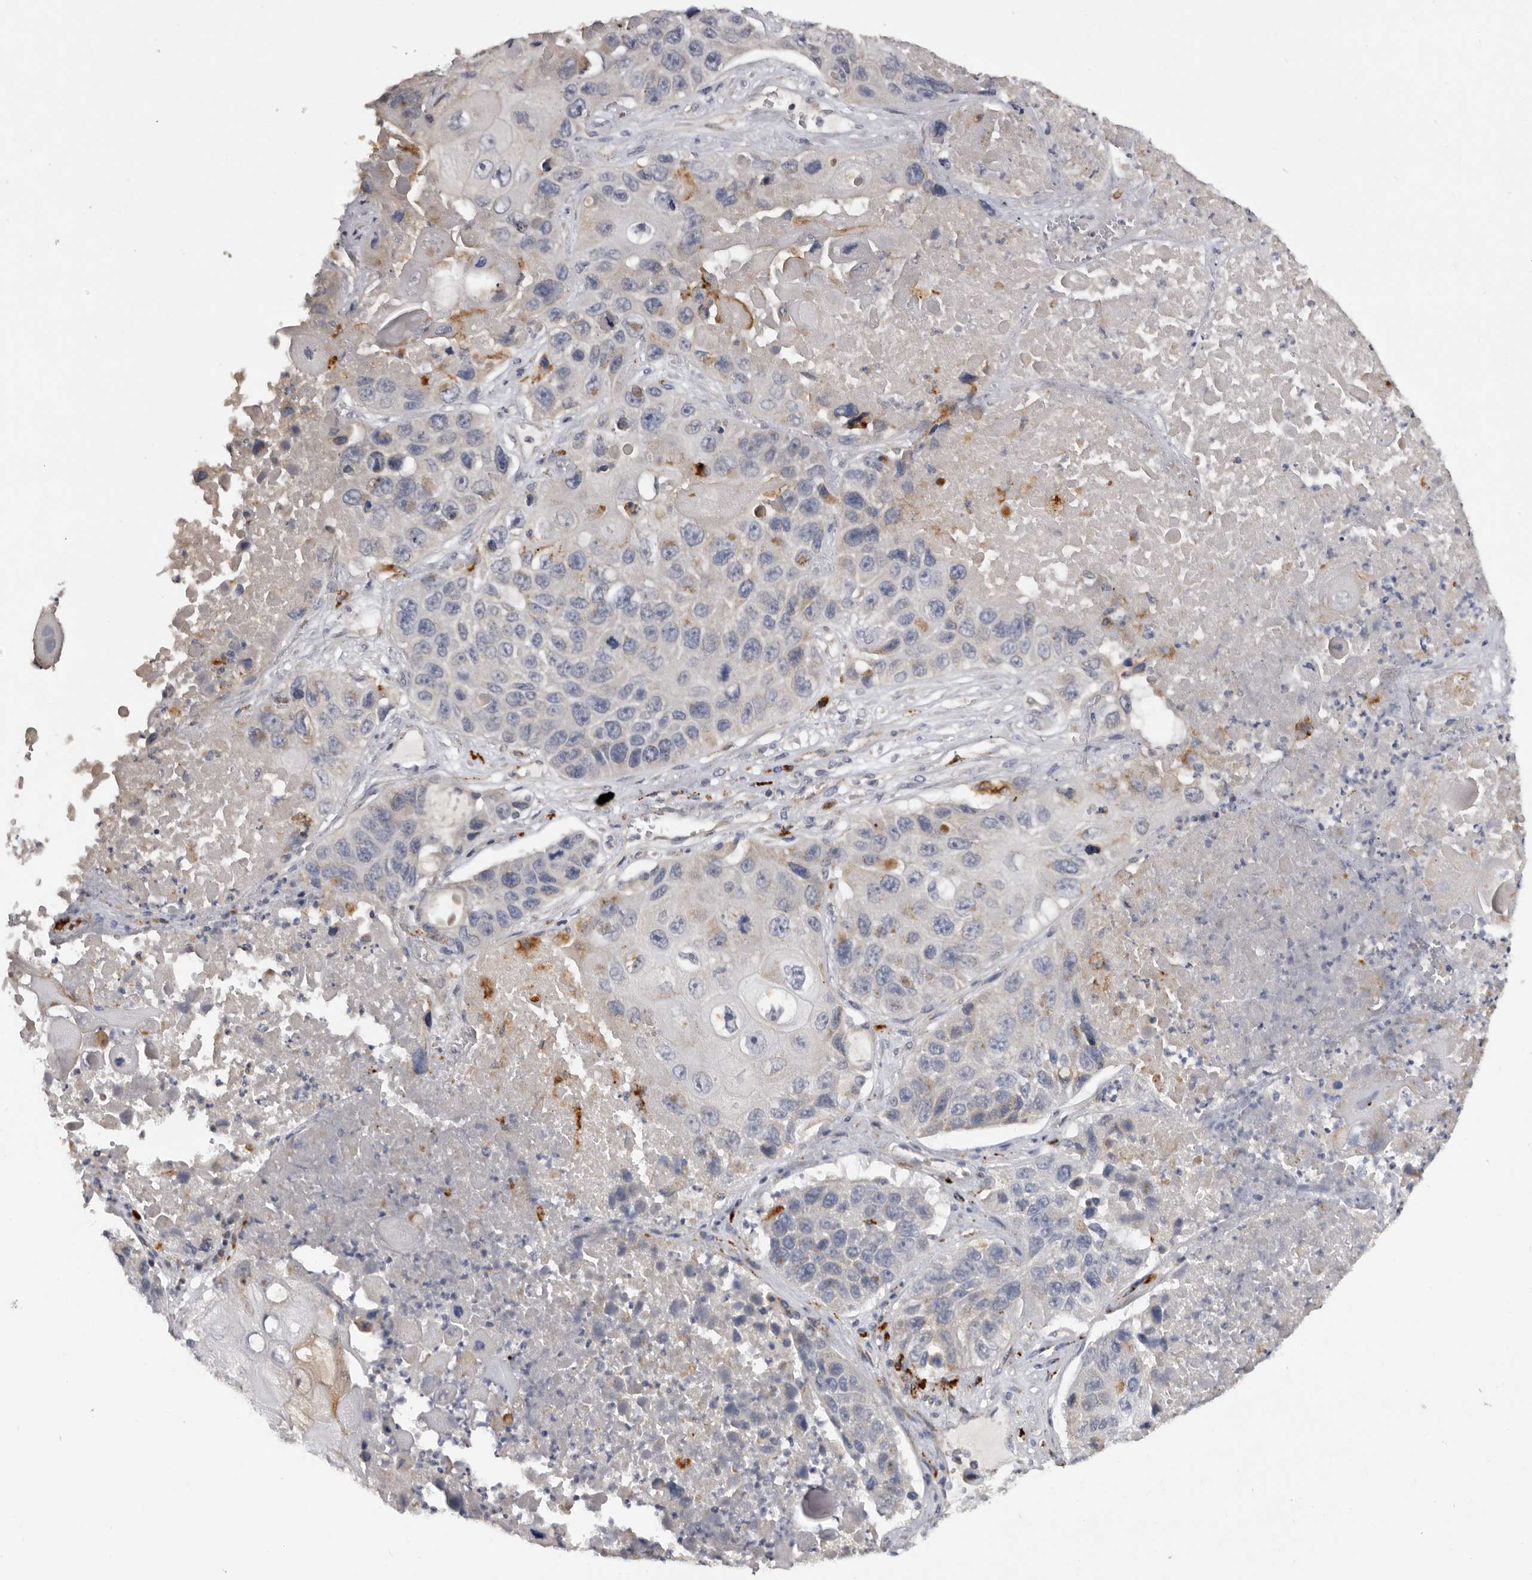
{"staining": {"intensity": "negative", "quantity": "none", "location": "none"}, "tissue": "lung cancer", "cell_type": "Tumor cells", "image_type": "cancer", "snomed": [{"axis": "morphology", "description": "Squamous cell carcinoma, NOS"}, {"axis": "topography", "description": "Lung"}], "caption": "High power microscopy micrograph of an immunohistochemistry photomicrograph of squamous cell carcinoma (lung), revealing no significant expression in tumor cells.", "gene": "DAP", "patient": {"sex": "male", "age": 61}}